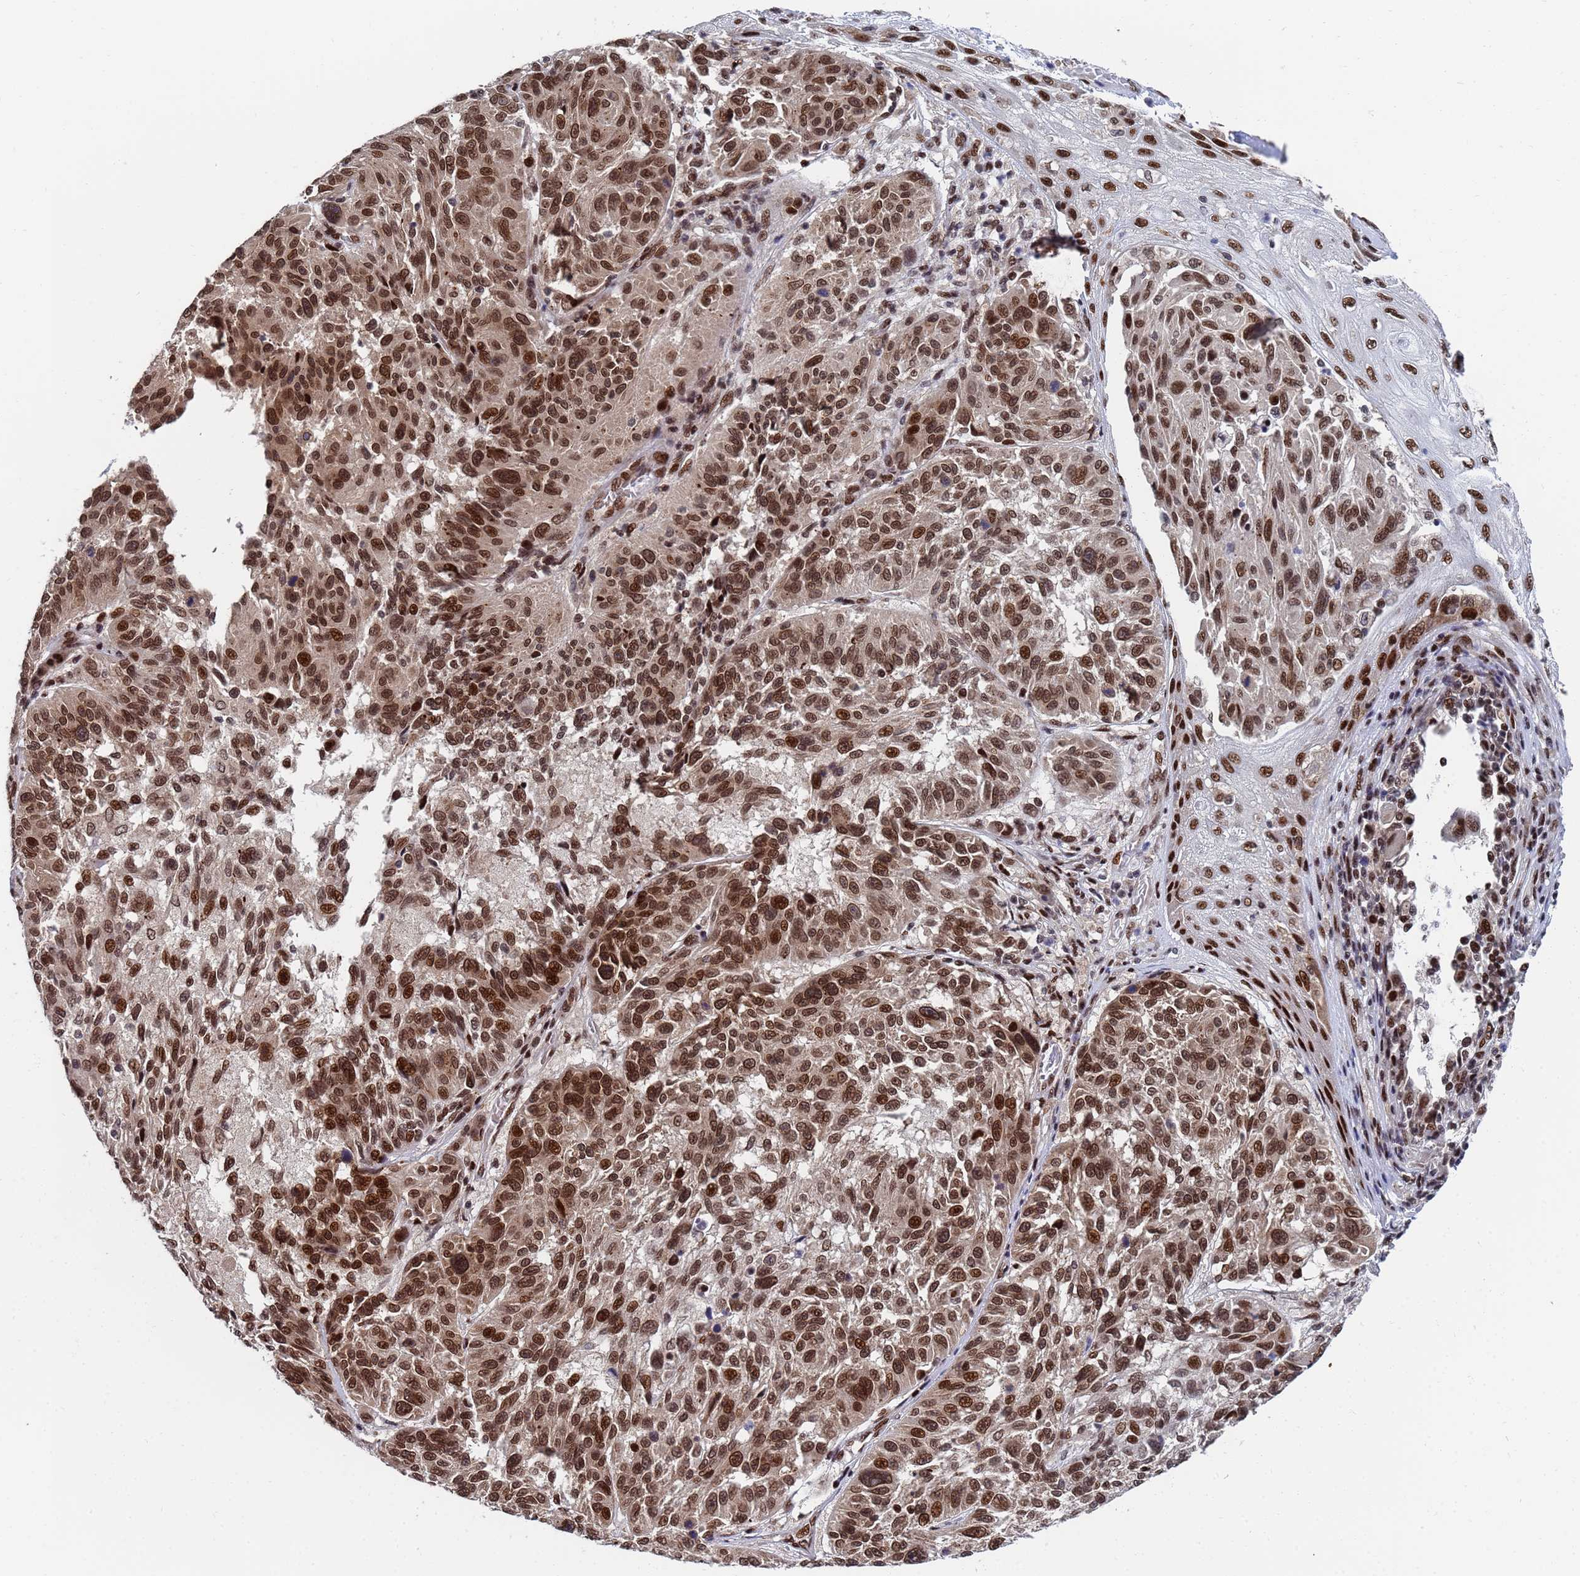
{"staining": {"intensity": "strong", "quantity": ">75%", "location": "nuclear"}, "tissue": "melanoma", "cell_type": "Tumor cells", "image_type": "cancer", "snomed": [{"axis": "morphology", "description": "Malignant melanoma, NOS"}, {"axis": "topography", "description": "Skin"}], "caption": "High-power microscopy captured an immunohistochemistry (IHC) histopathology image of melanoma, revealing strong nuclear expression in approximately >75% of tumor cells.", "gene": "AP5Z1", "patient": {"sex": "male", "age": 53}}